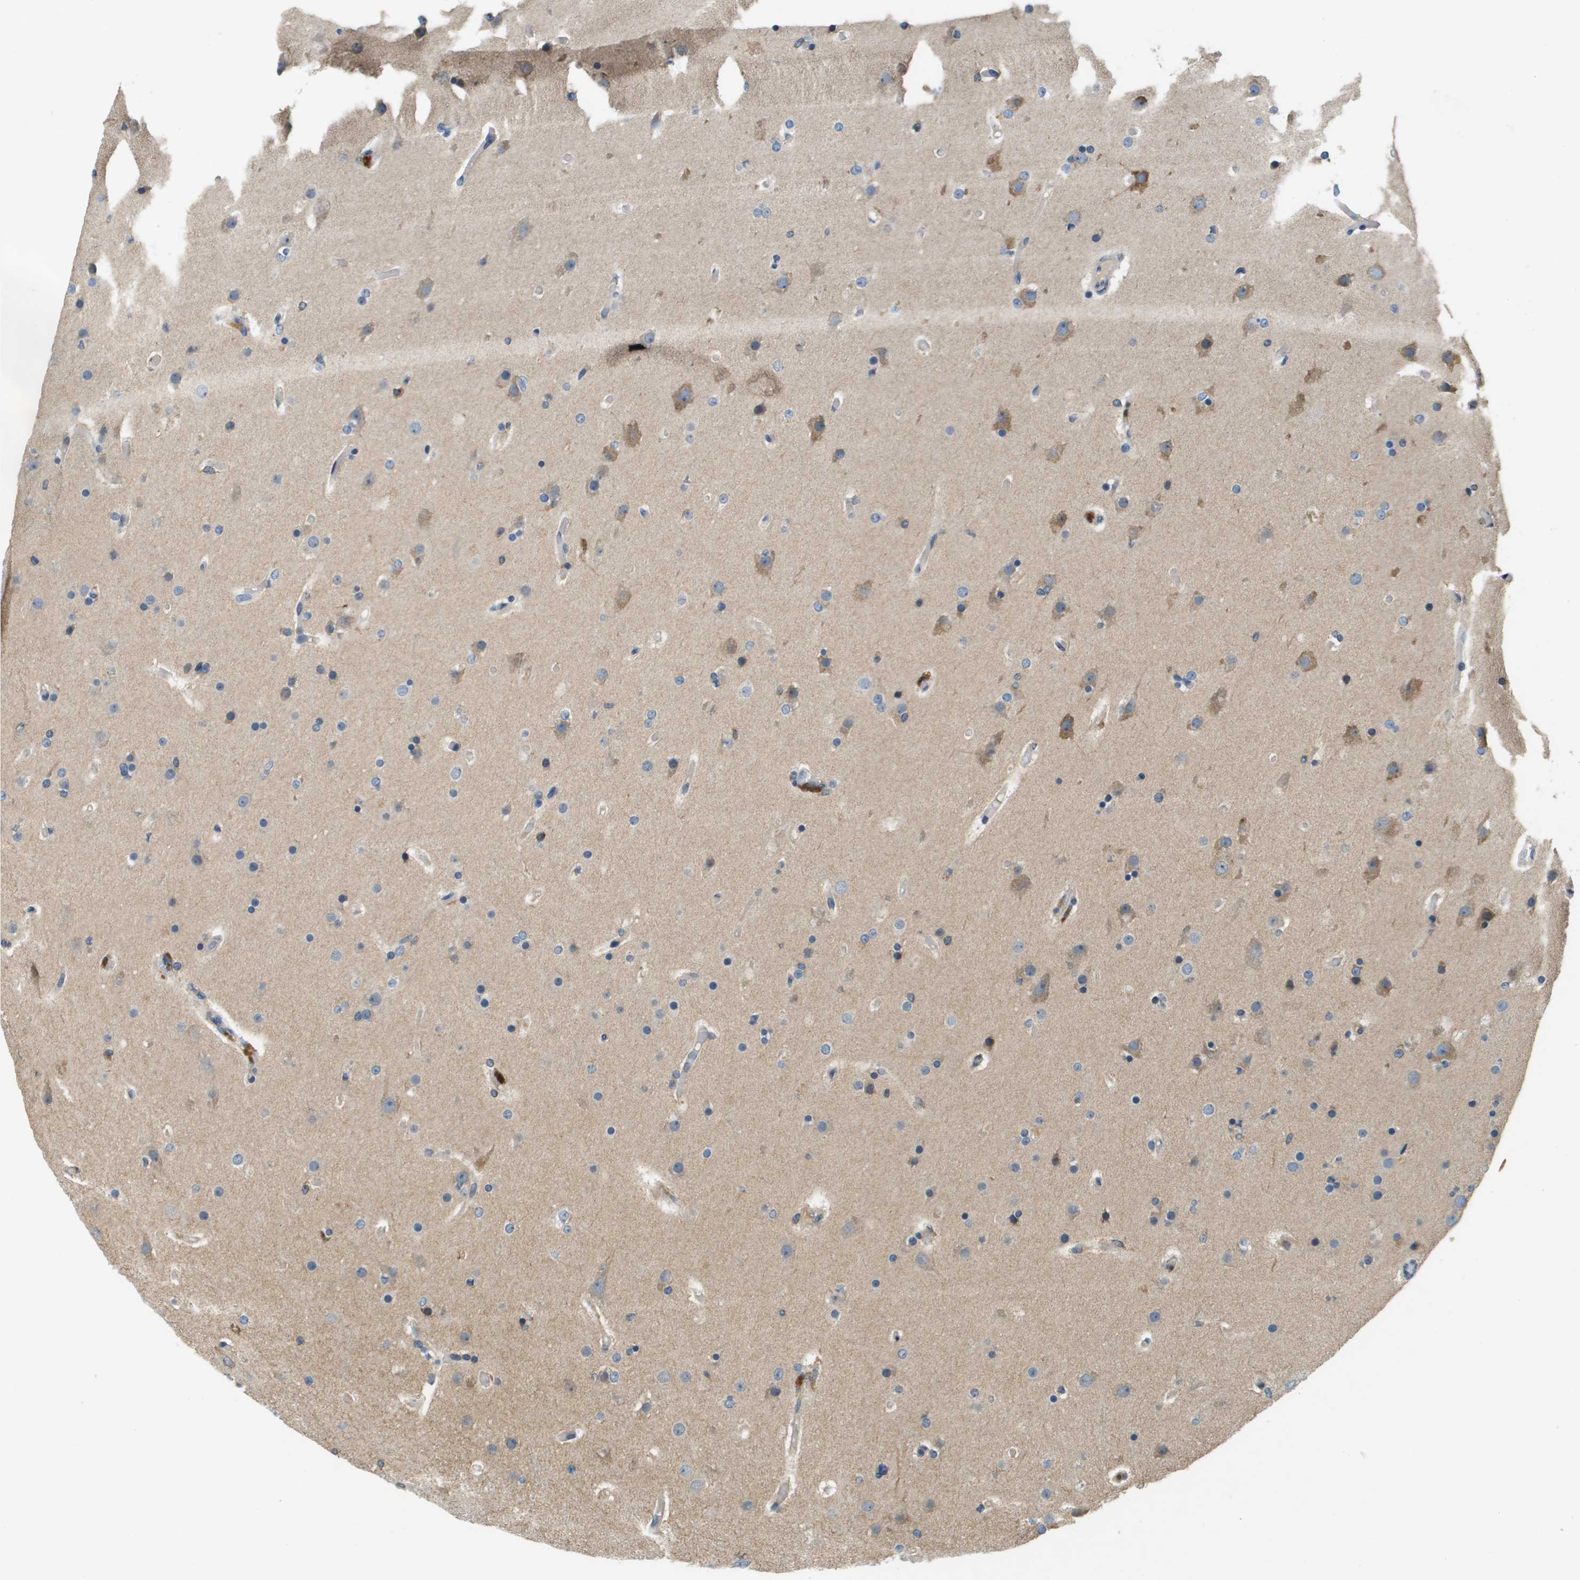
{"staining": {"intensity": "weak", "quantity": "<25%", "location": "cytoplasmic/membranous"}, "tissue": "glioma", "cell_type": "Tumor cells", "image_type": "cancer", "snomed": [{"axis": "morphology", "description": "Glioma, malignant, High grade"}, {"axis": "topography", "description": "Cerebral cortex"}], "caption": "This is an IHC image of human malignant glioma (high-grade). There is no positivity in tumor cells.", "gene": "SAMSN1", "patient": {"sex": "female", "age": 36}}